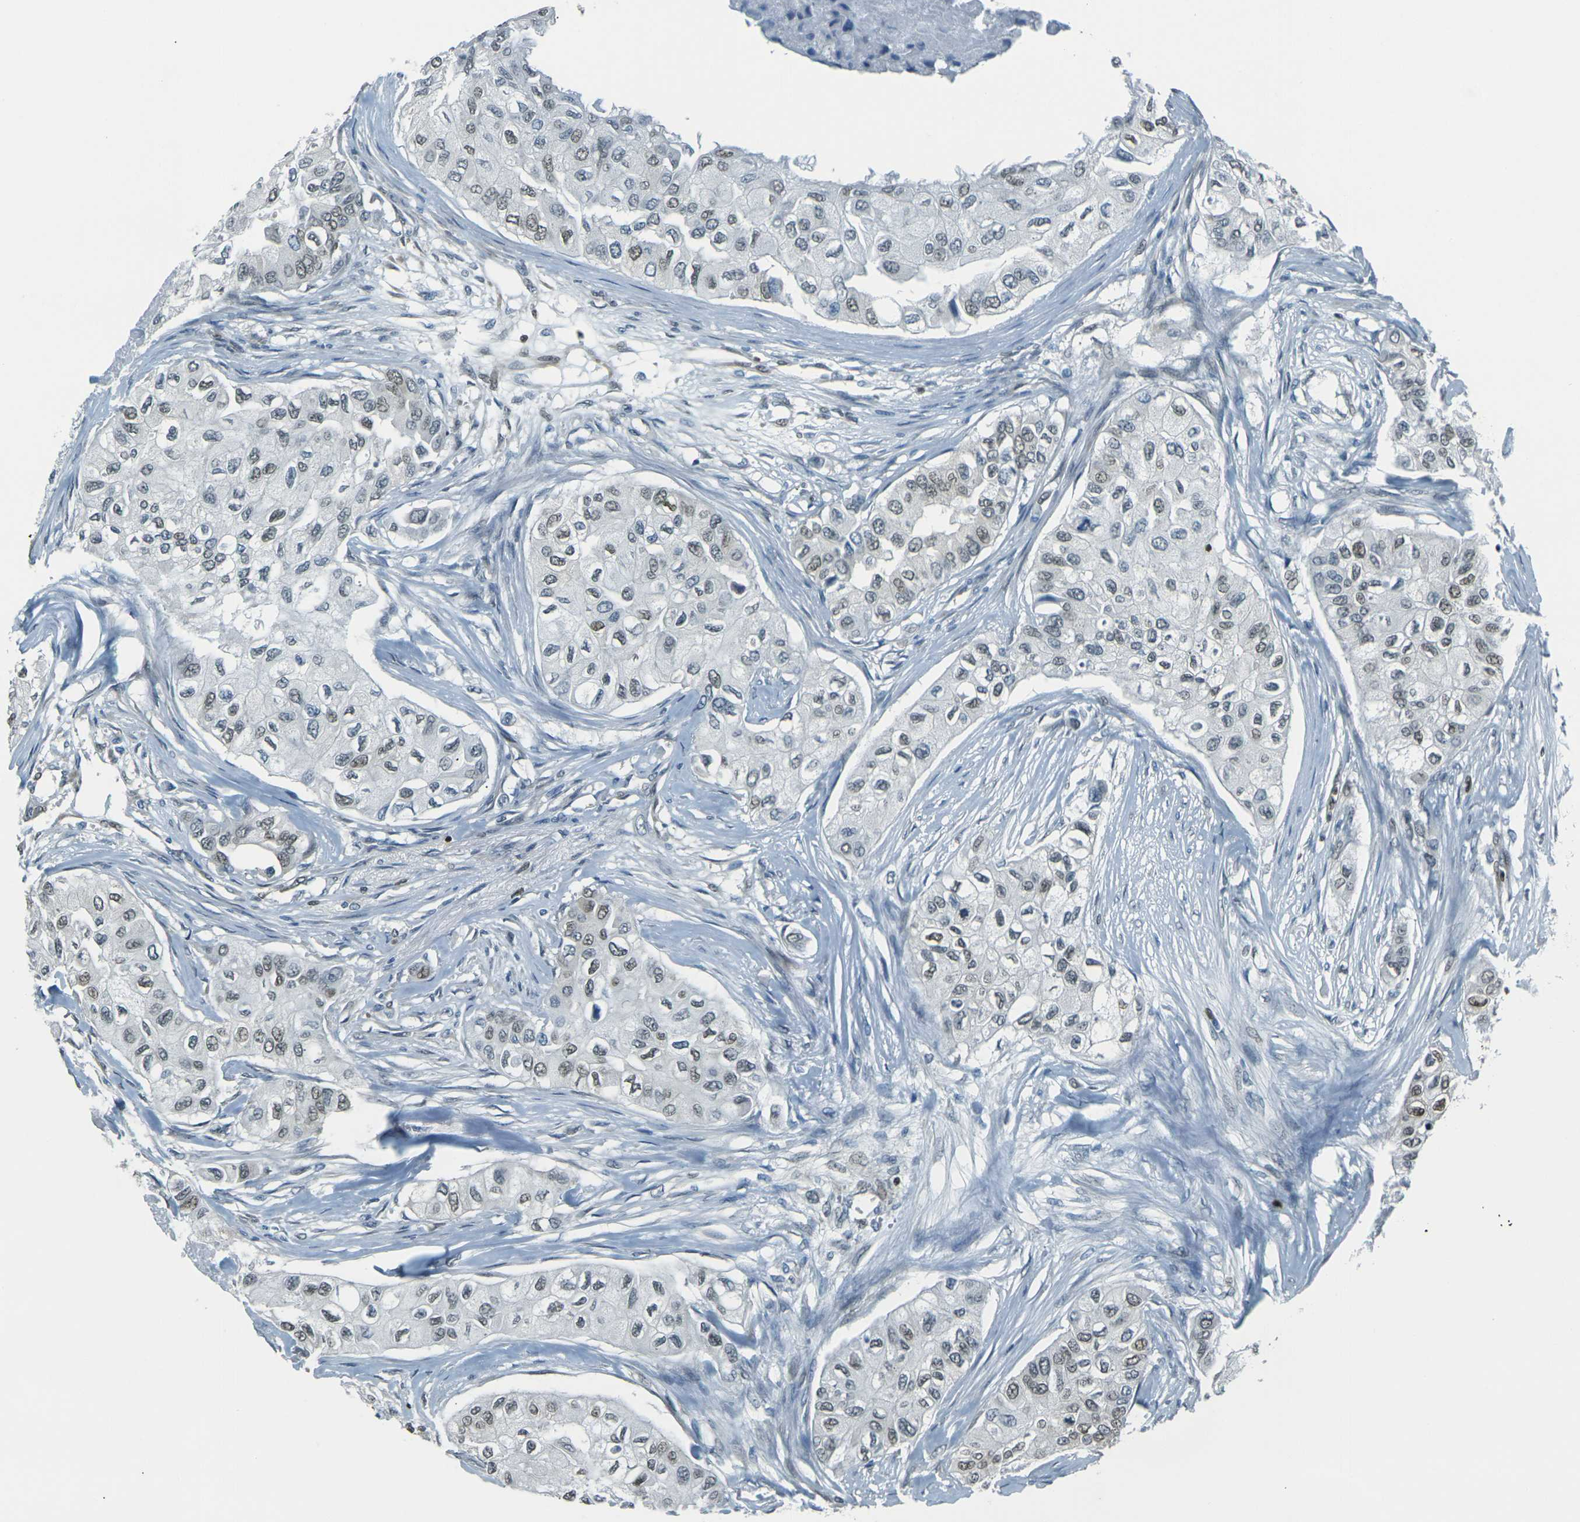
{"staining": {"intensity": "moderate", "quantity": ">75%", "location": "nuclear"}, "tissue": "breast cancer", "cell_type": "Tumor cells", "image_type": "cancer", "snomed": [{"axis": "morphology", "description": "Normal tissue, NOS"}, {"axis": "morphology", "description": "Duct carcinoma"}, {"axis": "topography", "description": "Breast"}], "caption": "Moderate nuclear positivity for a protein is identified in about >75% of tumor cells of breast cancer using IHC.", "gene": "NHEJ1", "patient": {"sex": "female", "age": 49}}